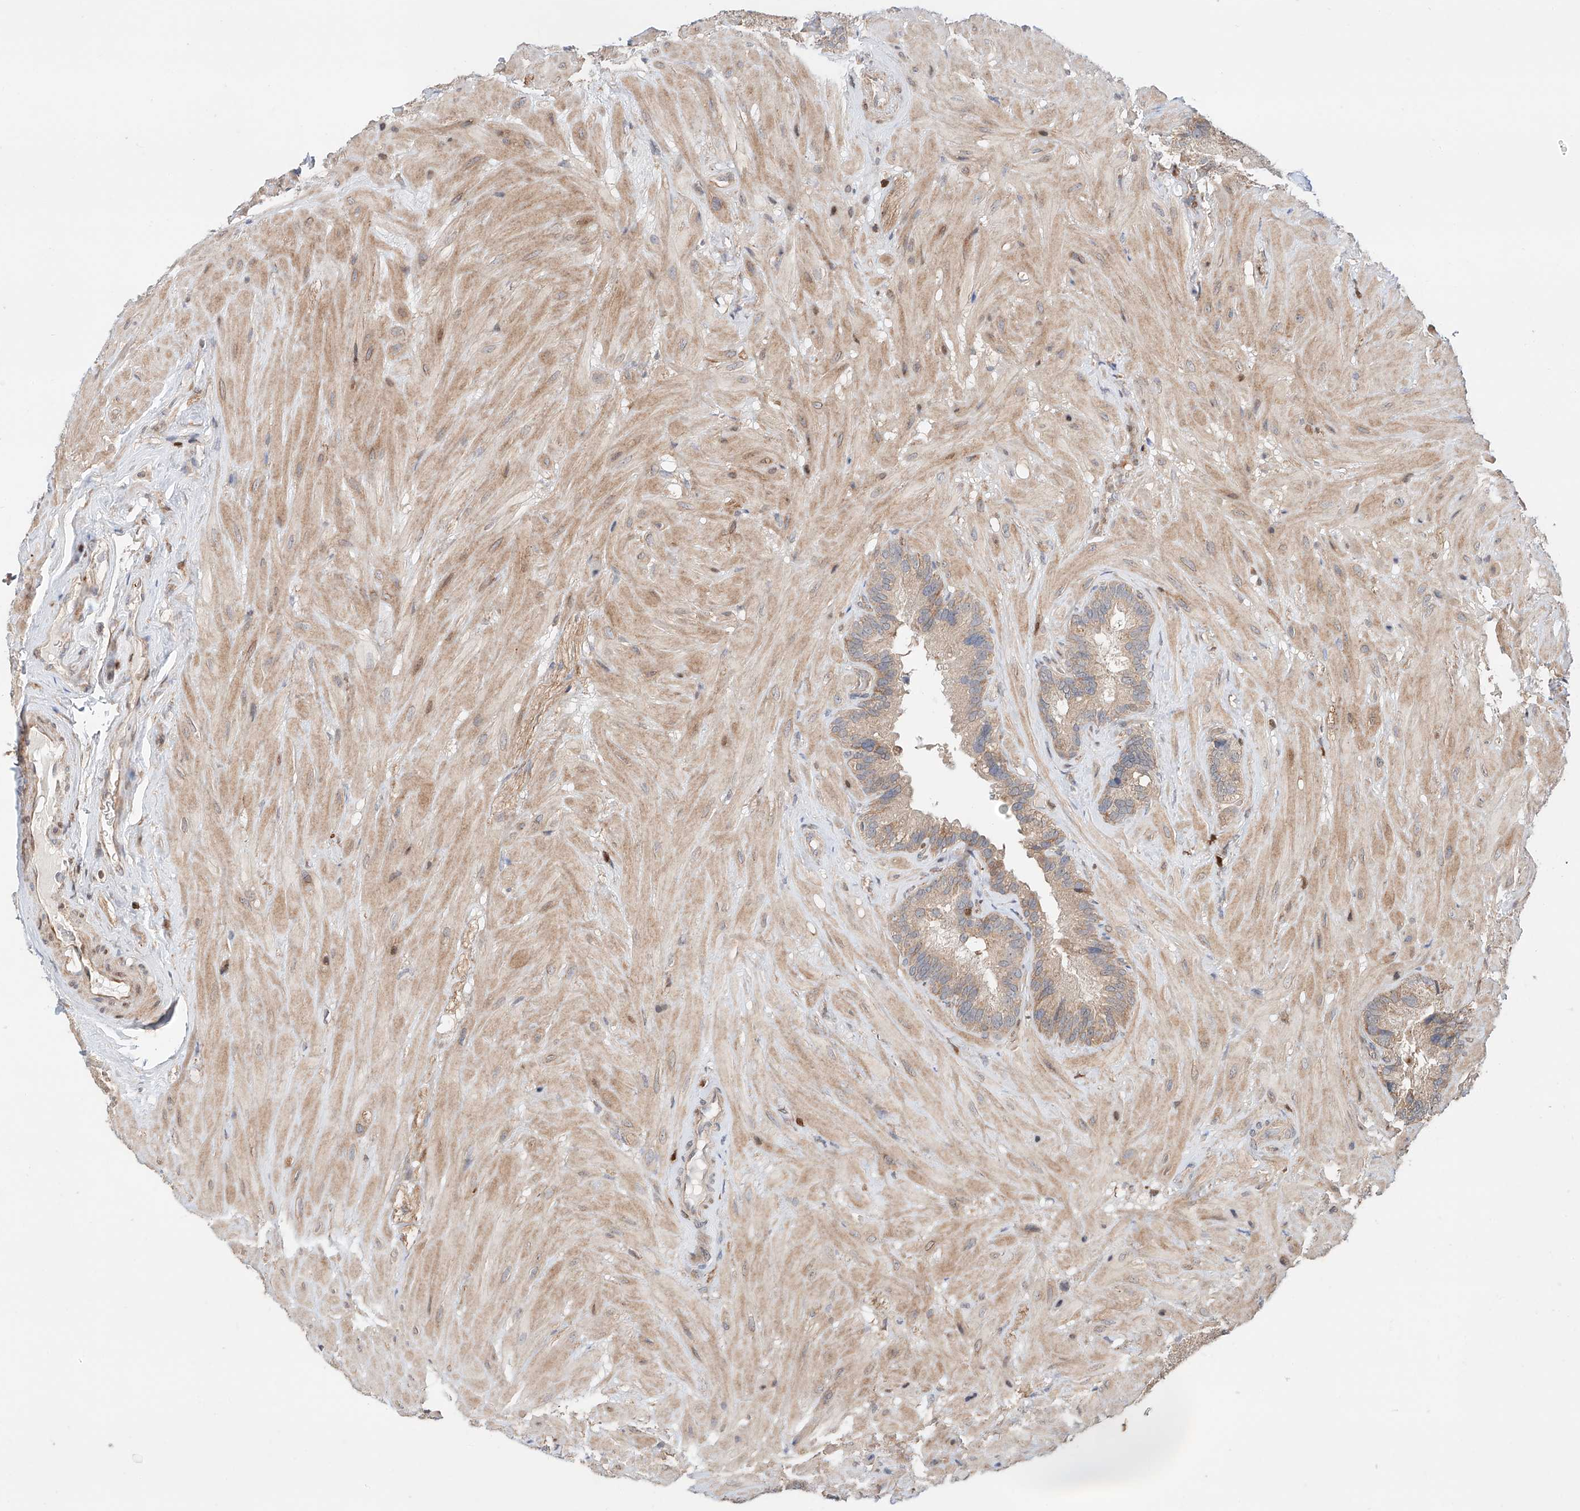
{"staining": {"intensity": "weak", "quantity": ">75%", "location": "cytoplasmic/membranous"}, "tissue": "seminal vesicle", "cell_type": "Glandular cells", "image_type": "normal", "snomed": [{"axis": "morphology", "description": "Normal tissue, NOS"}, {"axis": "topography", "description": "Prostate"}, {"axis": "topography", "description": "Seminal veicle"}], "caption": "IHC staining of benign seminal vesicle, which reveals low levels of weak cytoplasmic/membranous positivity in about >75% of glandular cells indicating weak cytoplasmic/membranous protein positivity. The staining was performed using DAB (3,3'-diaminobenzidine) (brown) for protein detection and nuclei were counterstained in hematoxylin (blue).", "gene": "IGSF22", "patient": {"sex": "male", "age": 68}}